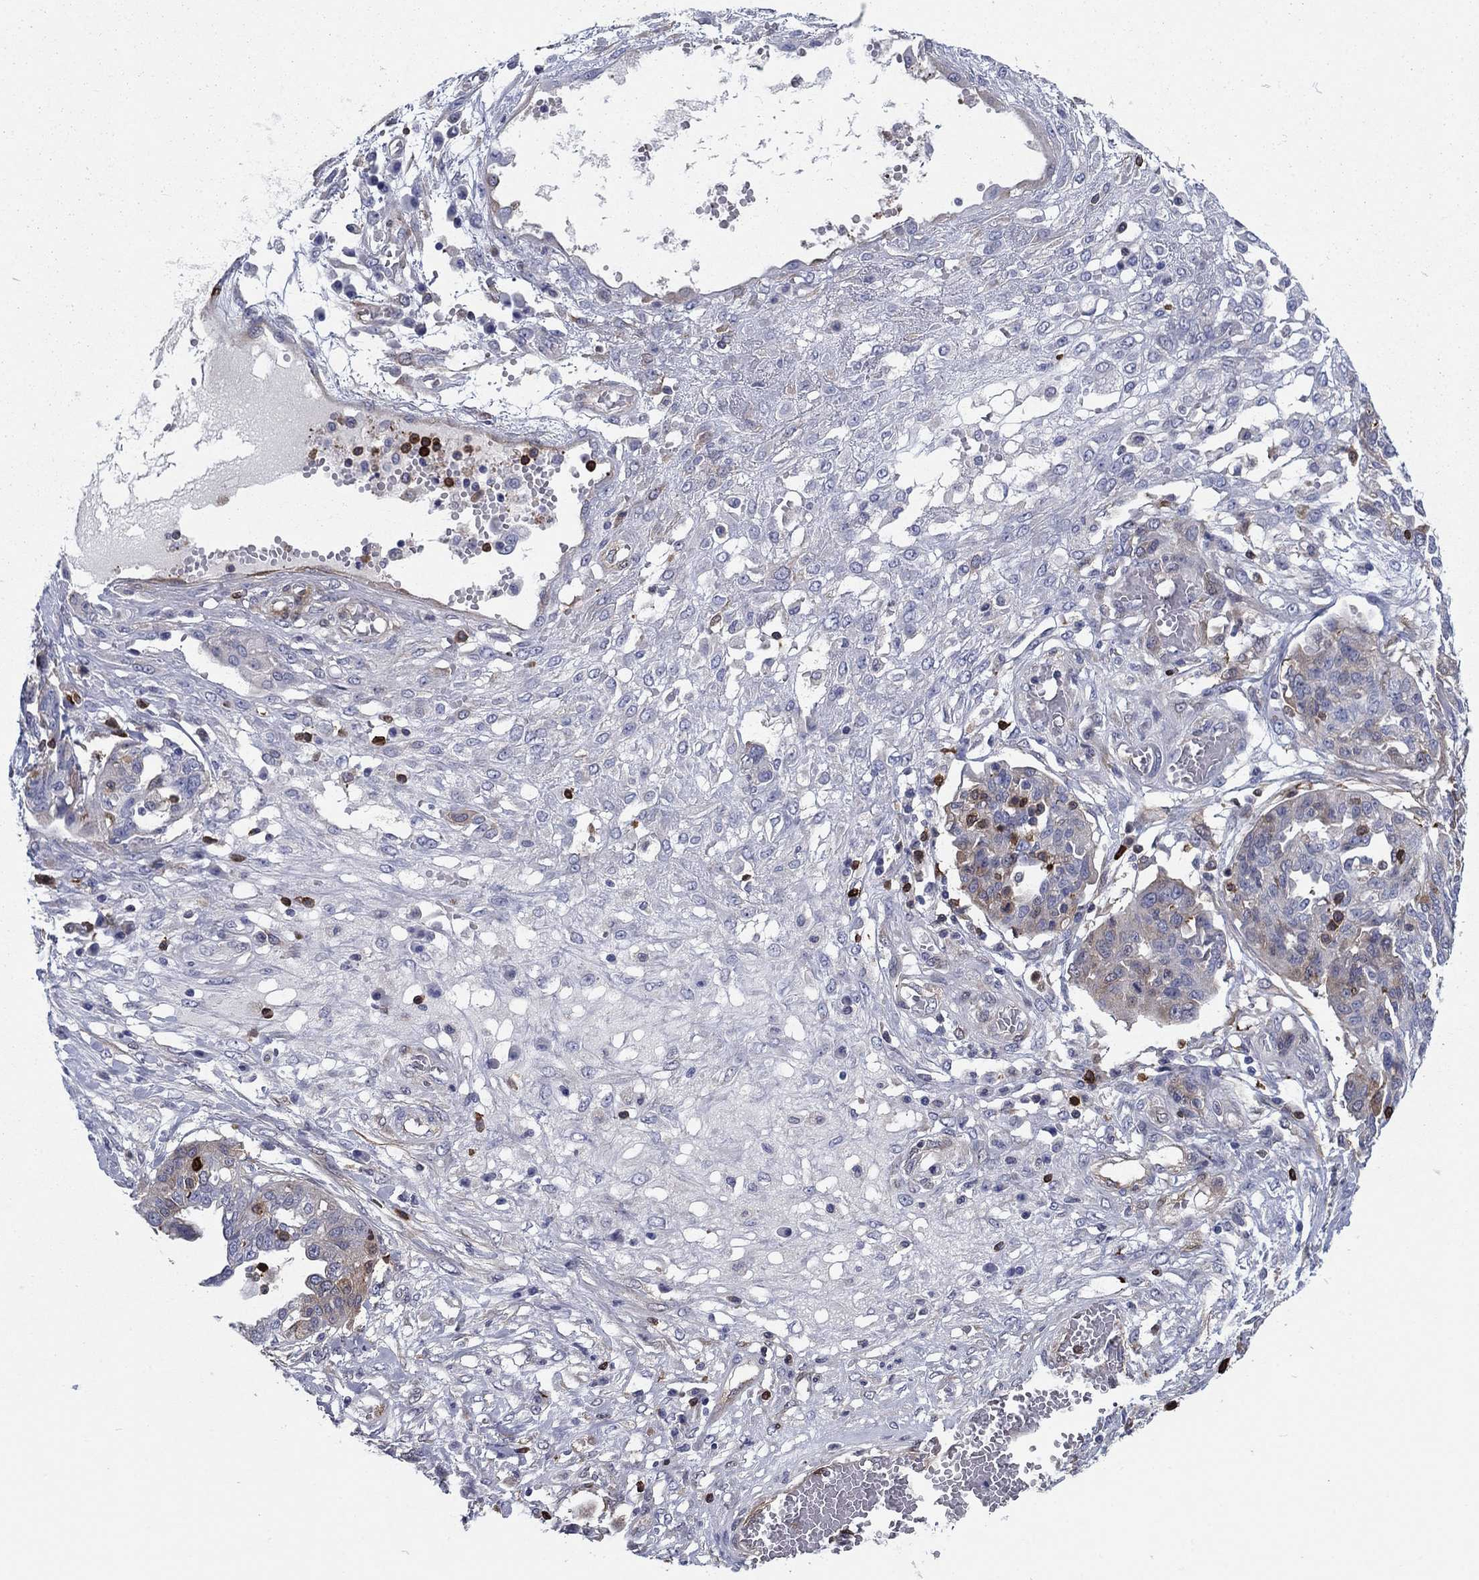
{"staining": {"intensity": "negative", "quantity": "none", "location": "none"}, "tissue": "ovarian cancer", "cell_type": "Tumor cells", "image_type": "cancer", "snomed": [{"axis": "morphology", "description": "Cystadenocarcinoma, serous, NOS"}, {"axis": "topography", "description": "Ovary"}], "caption": "This is an IHC micrograph of ovarian cancer. There is no expression in tumor cells.", "gene": "STMN1", "patient": {"sex": "female", "age": 67}}